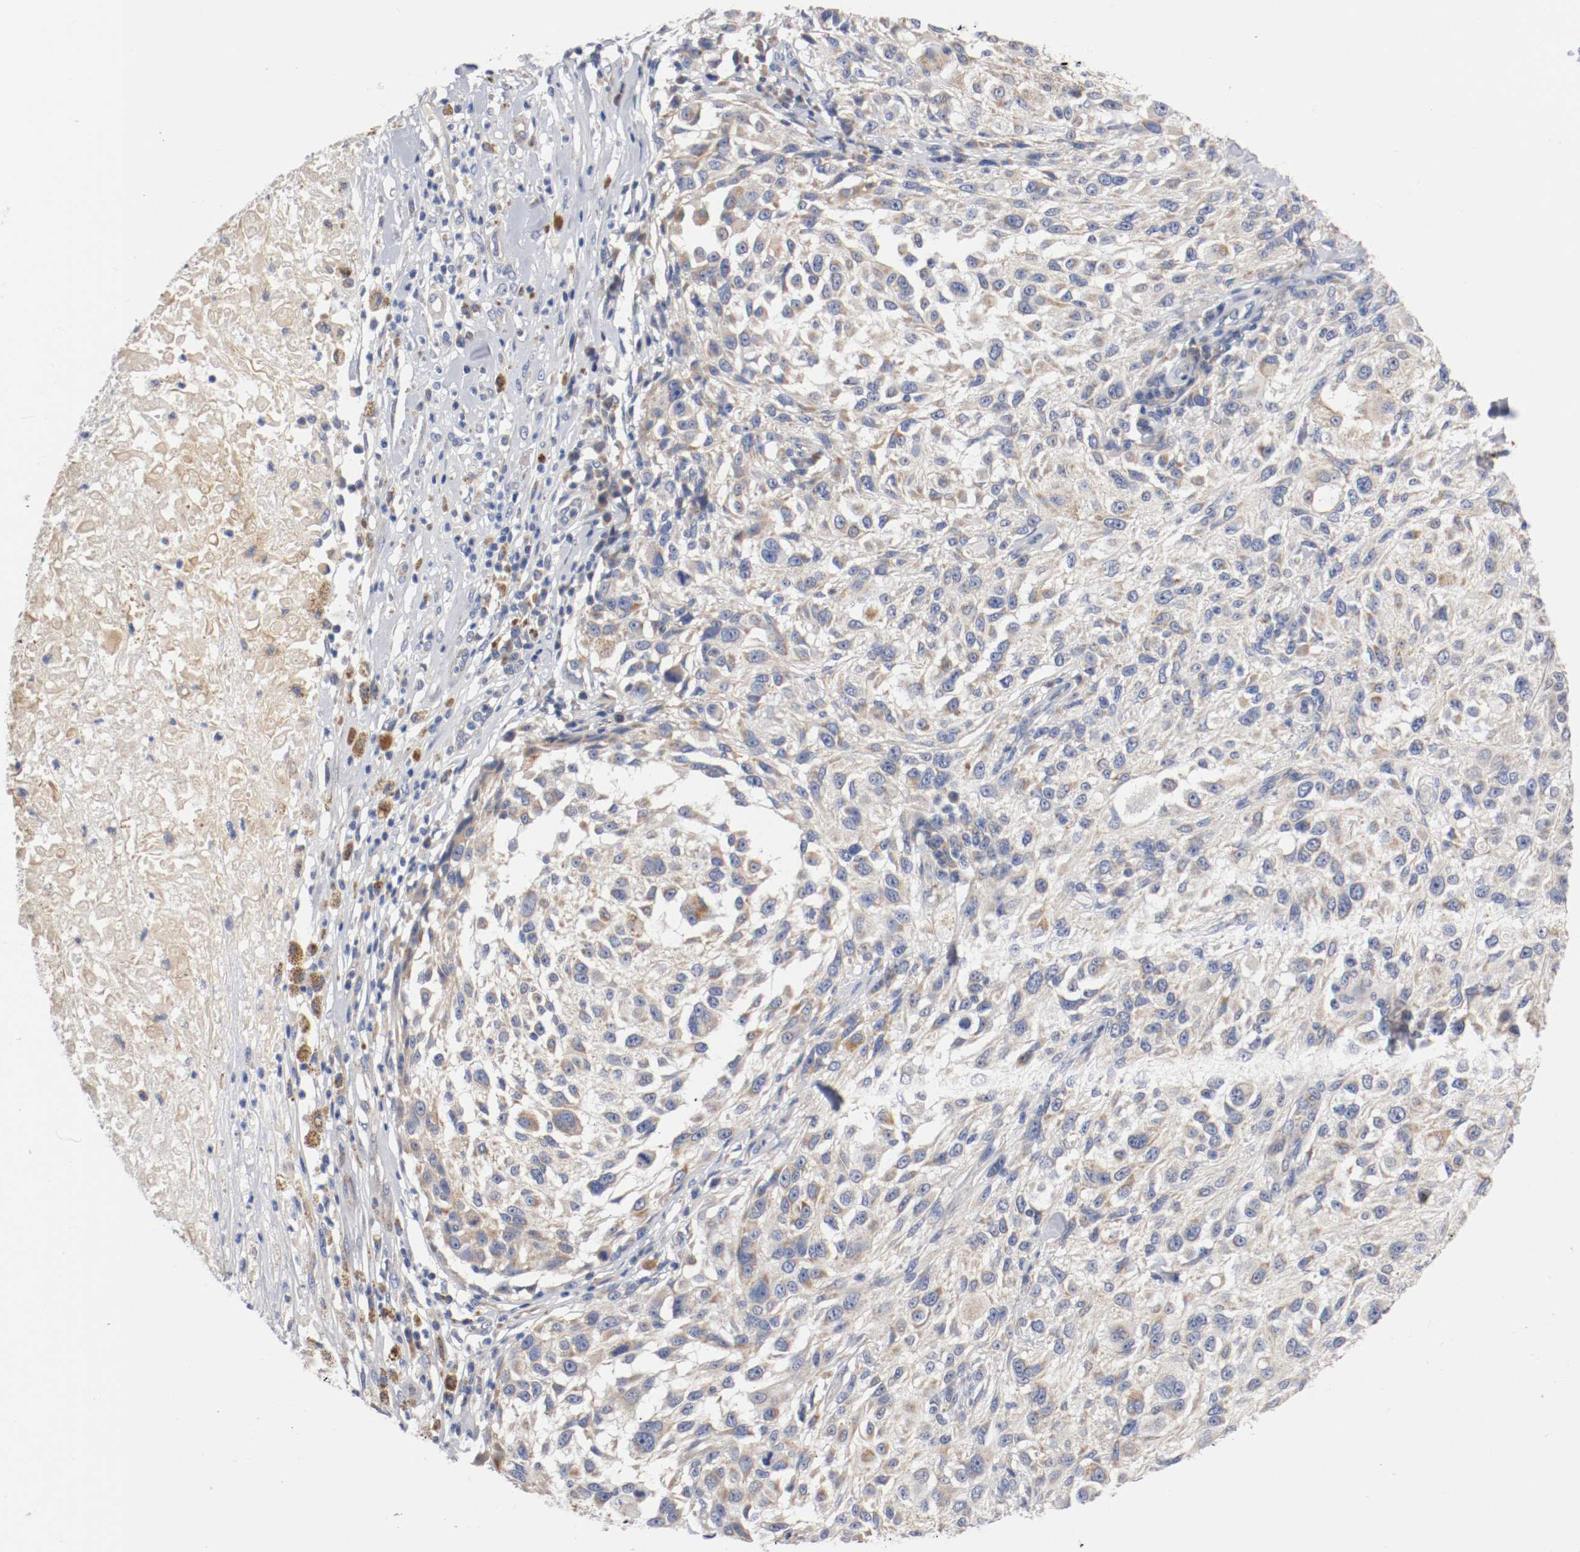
{"staining": {"intensity": "weak", "quantity": "<25%", "location": "cytoplasmic/membranous"}, "tissue": "melanoma", "cell_type": "Tumor cells", "image_type": "cancer", "snomed": [{"axis": "morphology", "description": "Necrosis, NOS"}, {"axis": "morphology", "description": "Malignant melanoma, NOS"}, {"axis": "topography", "description": "Skin"}], "caption": "The micrograph reveals no staining of tumor cells in melanoma.", "gene": "PCSK6", "patient": {"sex": "female", "age": 87}}